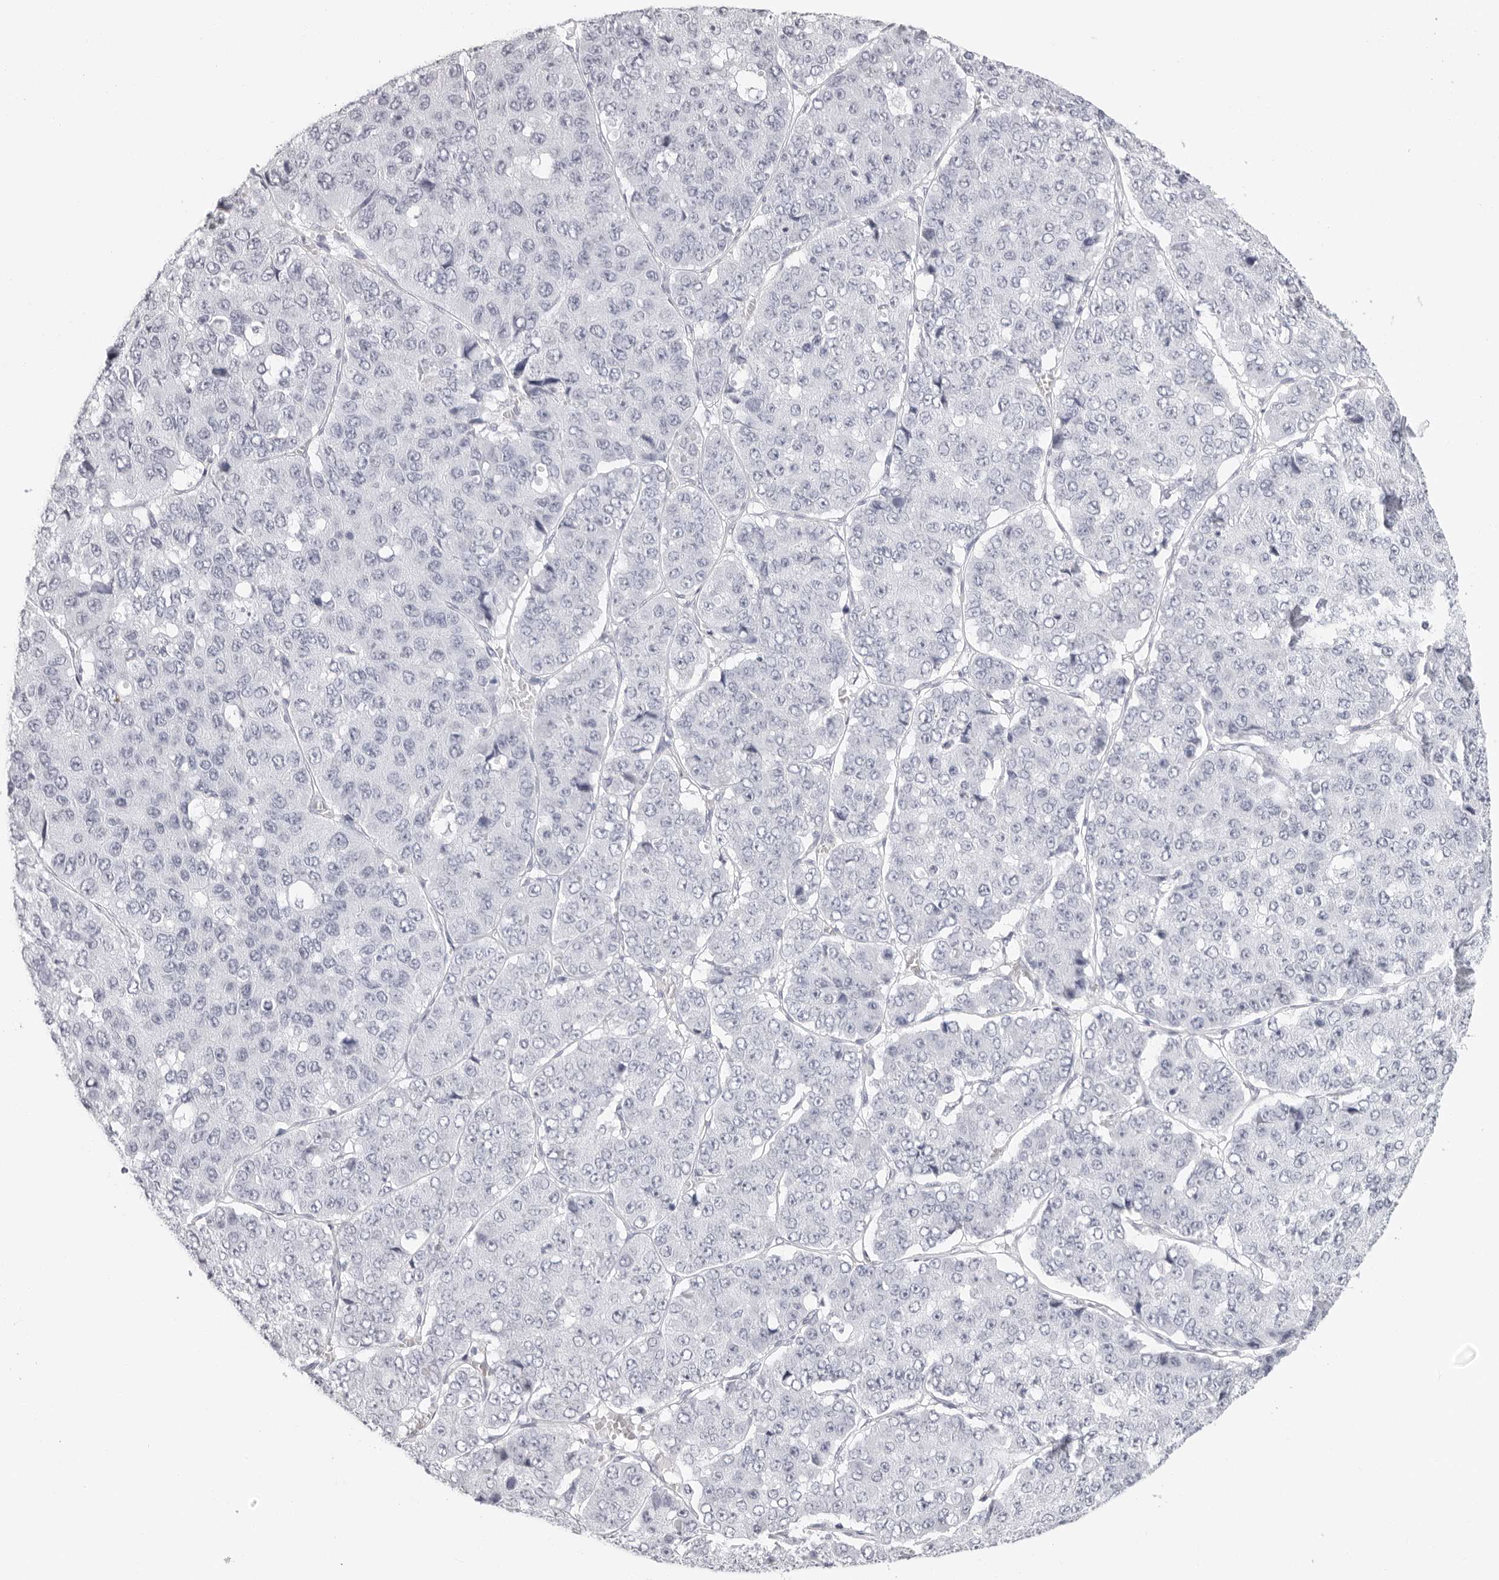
{"staining": {"intensity": "negative", "quantity": "none", "location": "none"}, "tissue": "pancreatic cancer", "cell_type": "Tumor cells", "image_type": "cancer", "snomed": [{"axis": "morphology", "description": "Adenocarcinoma, NOS"}, {"axis": "topography", "description": "Pancreas"}], "caption": "The micrograph demonstrates no staining of tumor cells in pancreatic adenocarcinoma. (IHC, brightfield microscopy, high magnification).", "gene": "AGMAT", "patient": {"sex": "male", "age": 50}}